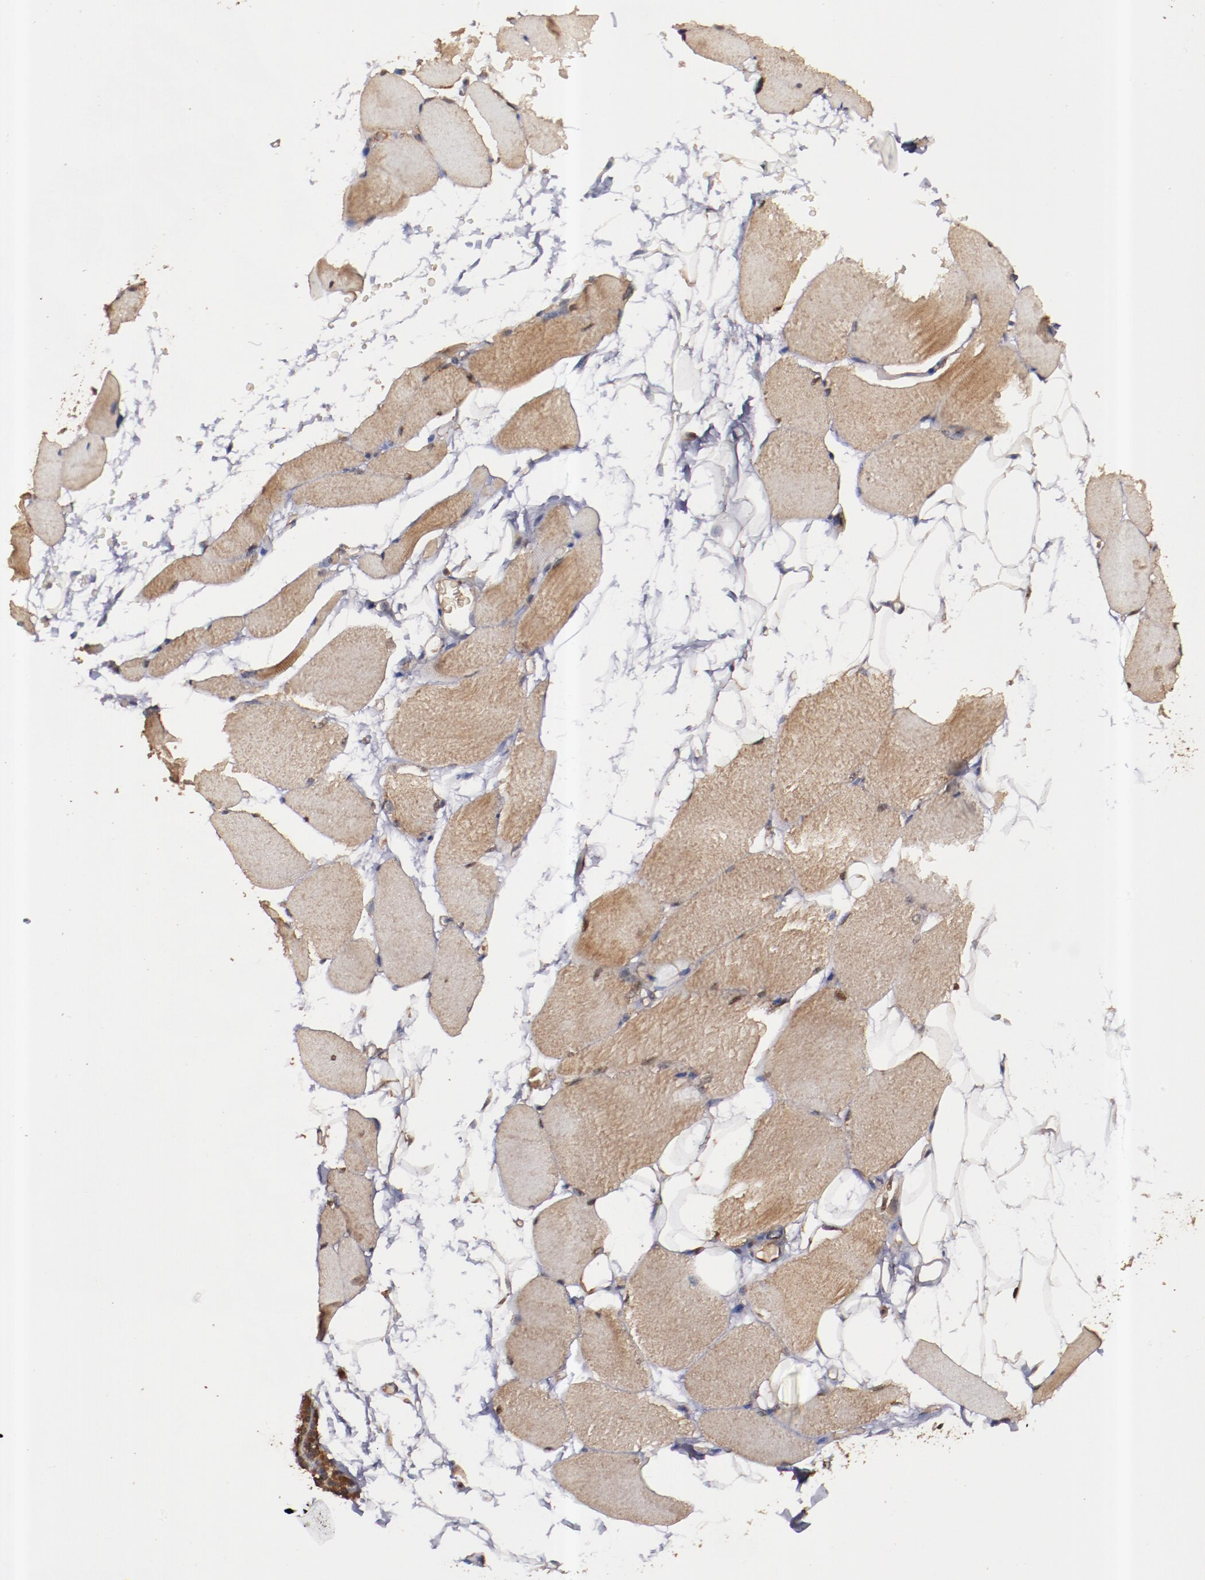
{"staining": {"intensity": "moderate", "quantity": "25%-75%", "location": "cytoplasmic/membranous"}, "tissue": "skeletal muscle", "cell_type": "Myocytes", "image_type": "normal", "snomed": [{"axis": "morphology", "description": "Normal tissue, NOS"}, {"axis": "topography", "description": "Skeletal muscle"}, {"axis": "topography", "description": "Parathyroid gland"}], "caption": "Protein staining of normal skeletal muscle displays moderate cytoplasmic/membranous expression in approximately 25%-75% of myocytes. (Stains: DAB in brown, nuclei in blue, Microscopy: brightfield microscopy at high magnification).", "gene": "TXNDC16", "patient": {"sex": "female", "age": 37}}